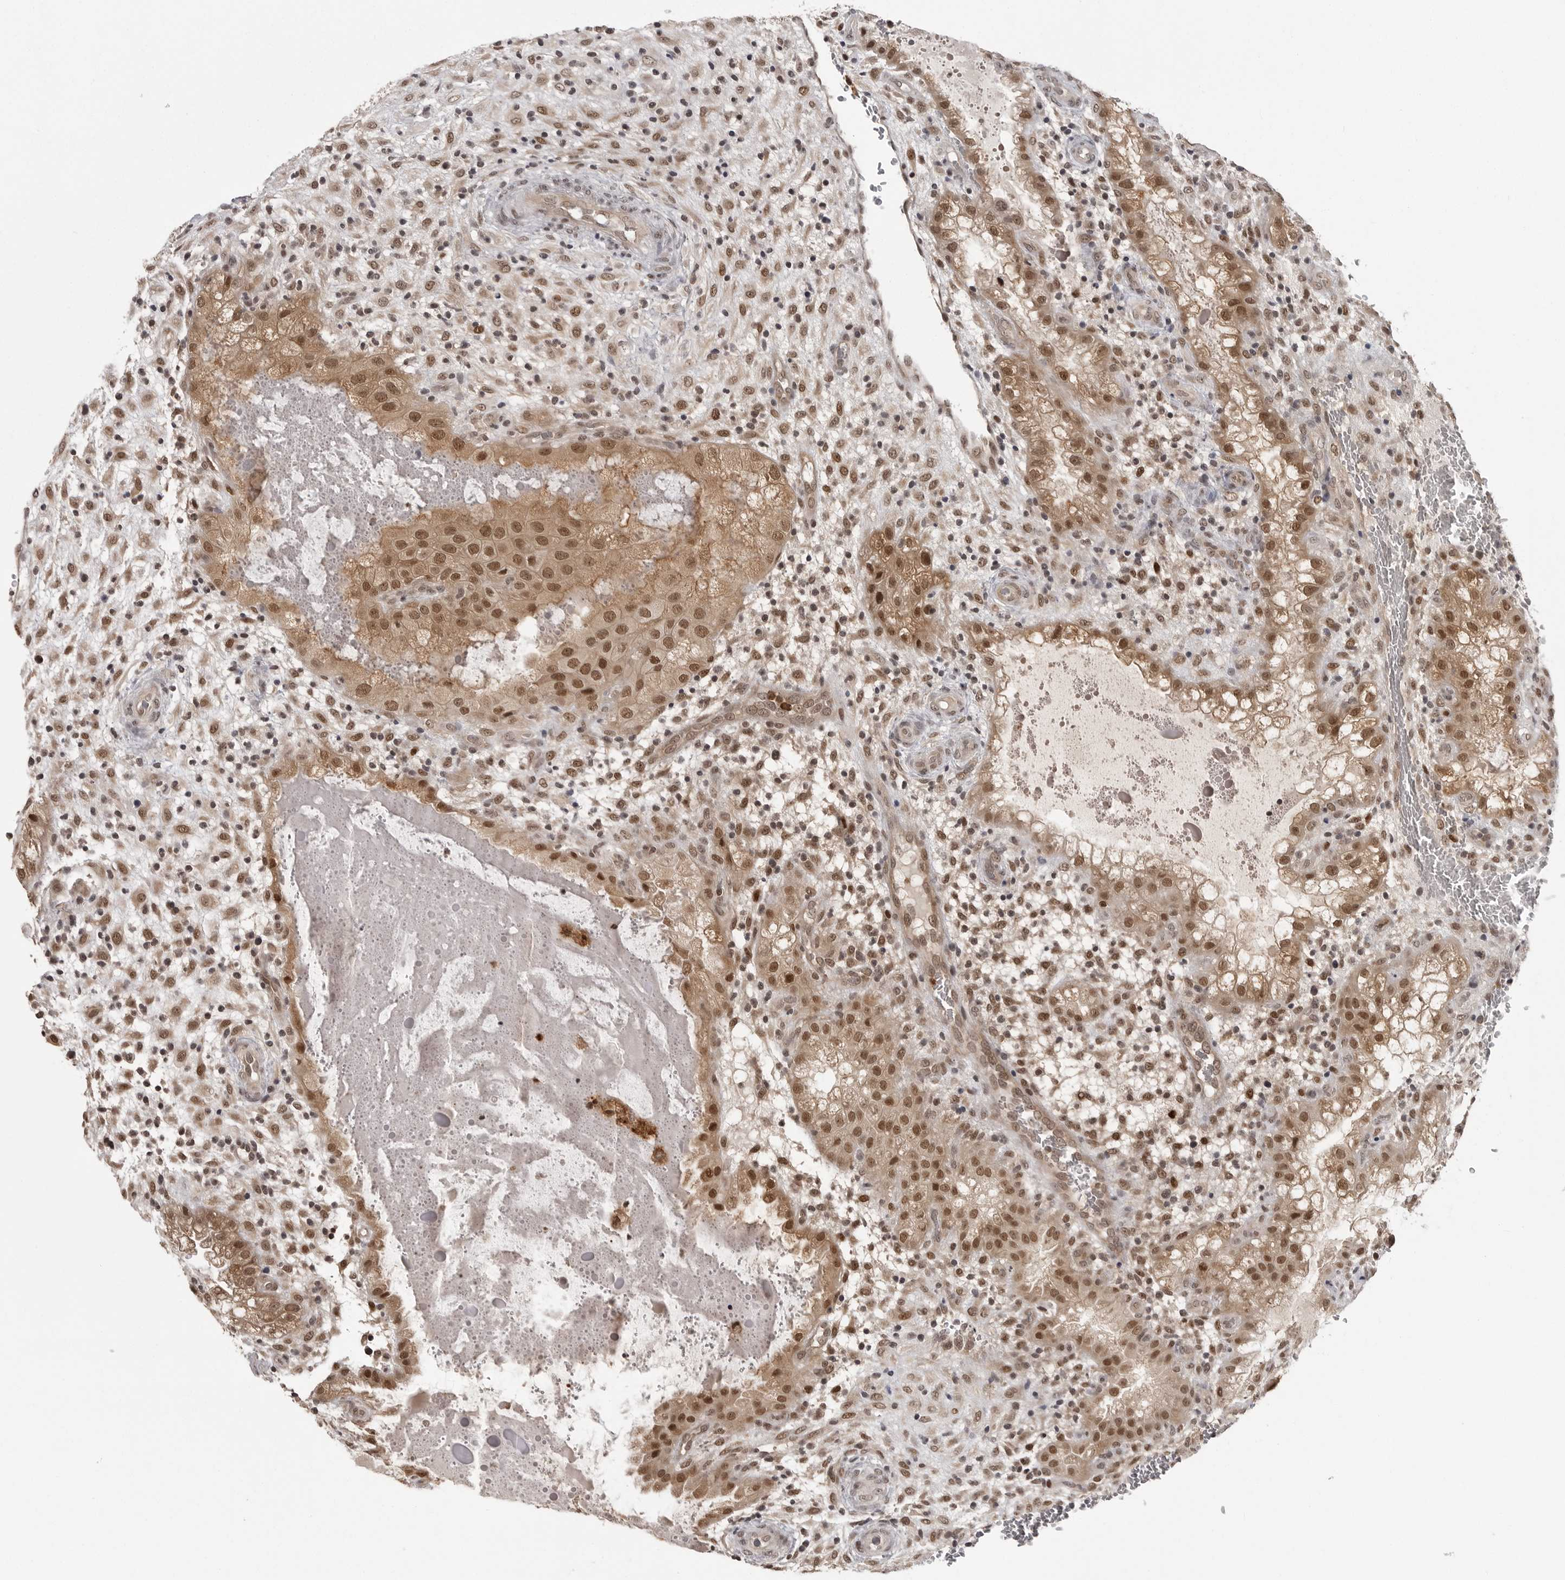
{"staining": {"intensity": "strong", "quantity": ">75%", "location": "cytoplasmic/membranous,nuclear"}, "tissue": "placenta", "cell_type": "Decidual cells", "image_type": "normal", "snomed": [{"axis": "morphology", "description": "Normal tissue, NOS"}, {"axis": "topography", "description": "Placenta"}], "caption": "Human placenta stained with a brown dye reveals strong cytoplasmic/membranous,nuclear positive positivity in about >75% of decidual cells.", "gene": "PEG3", "patient": {"sex": "female", "age": 35}}